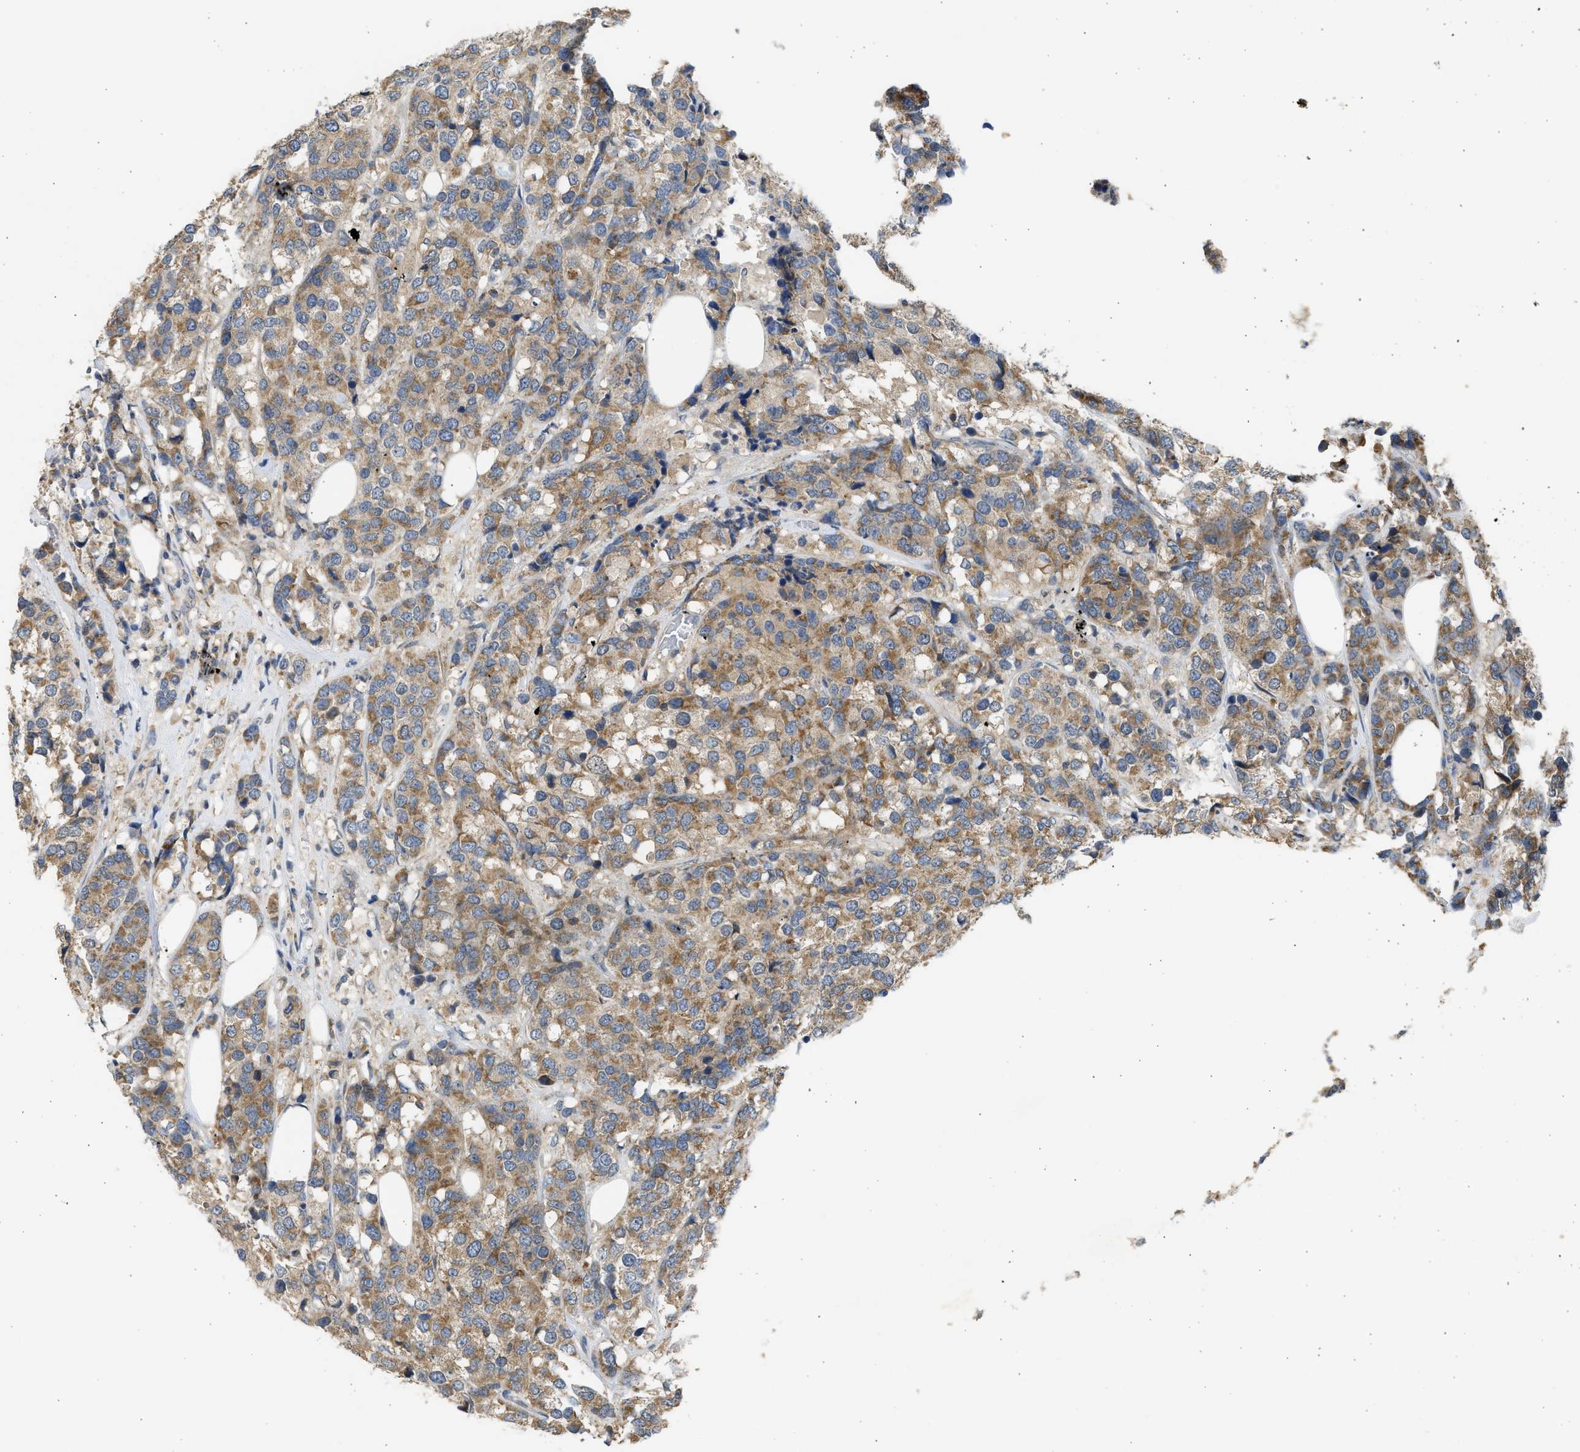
{"staining": {"intensity": "moderate", "quantity": ">75%", "location": "cytoplasmic/membranous"}, "tissue": "breast cancer", "cell_type": "Tumor cells", "image_type": "cancer", "snomed": [{"axis": "morphology", "description": "Lobular carcinoma"}, {"axis": "topography", "description": "Breast"}], "caption": "Approximately >75% of tumor cells in breast cancer (lobular carcinoma) show moderate cytoplasmic/membranous protein staining as visualized by brown immunohistochemical staining.", "gene": "CYP1A1", "patient": {"sex": "female", "age": 59}}